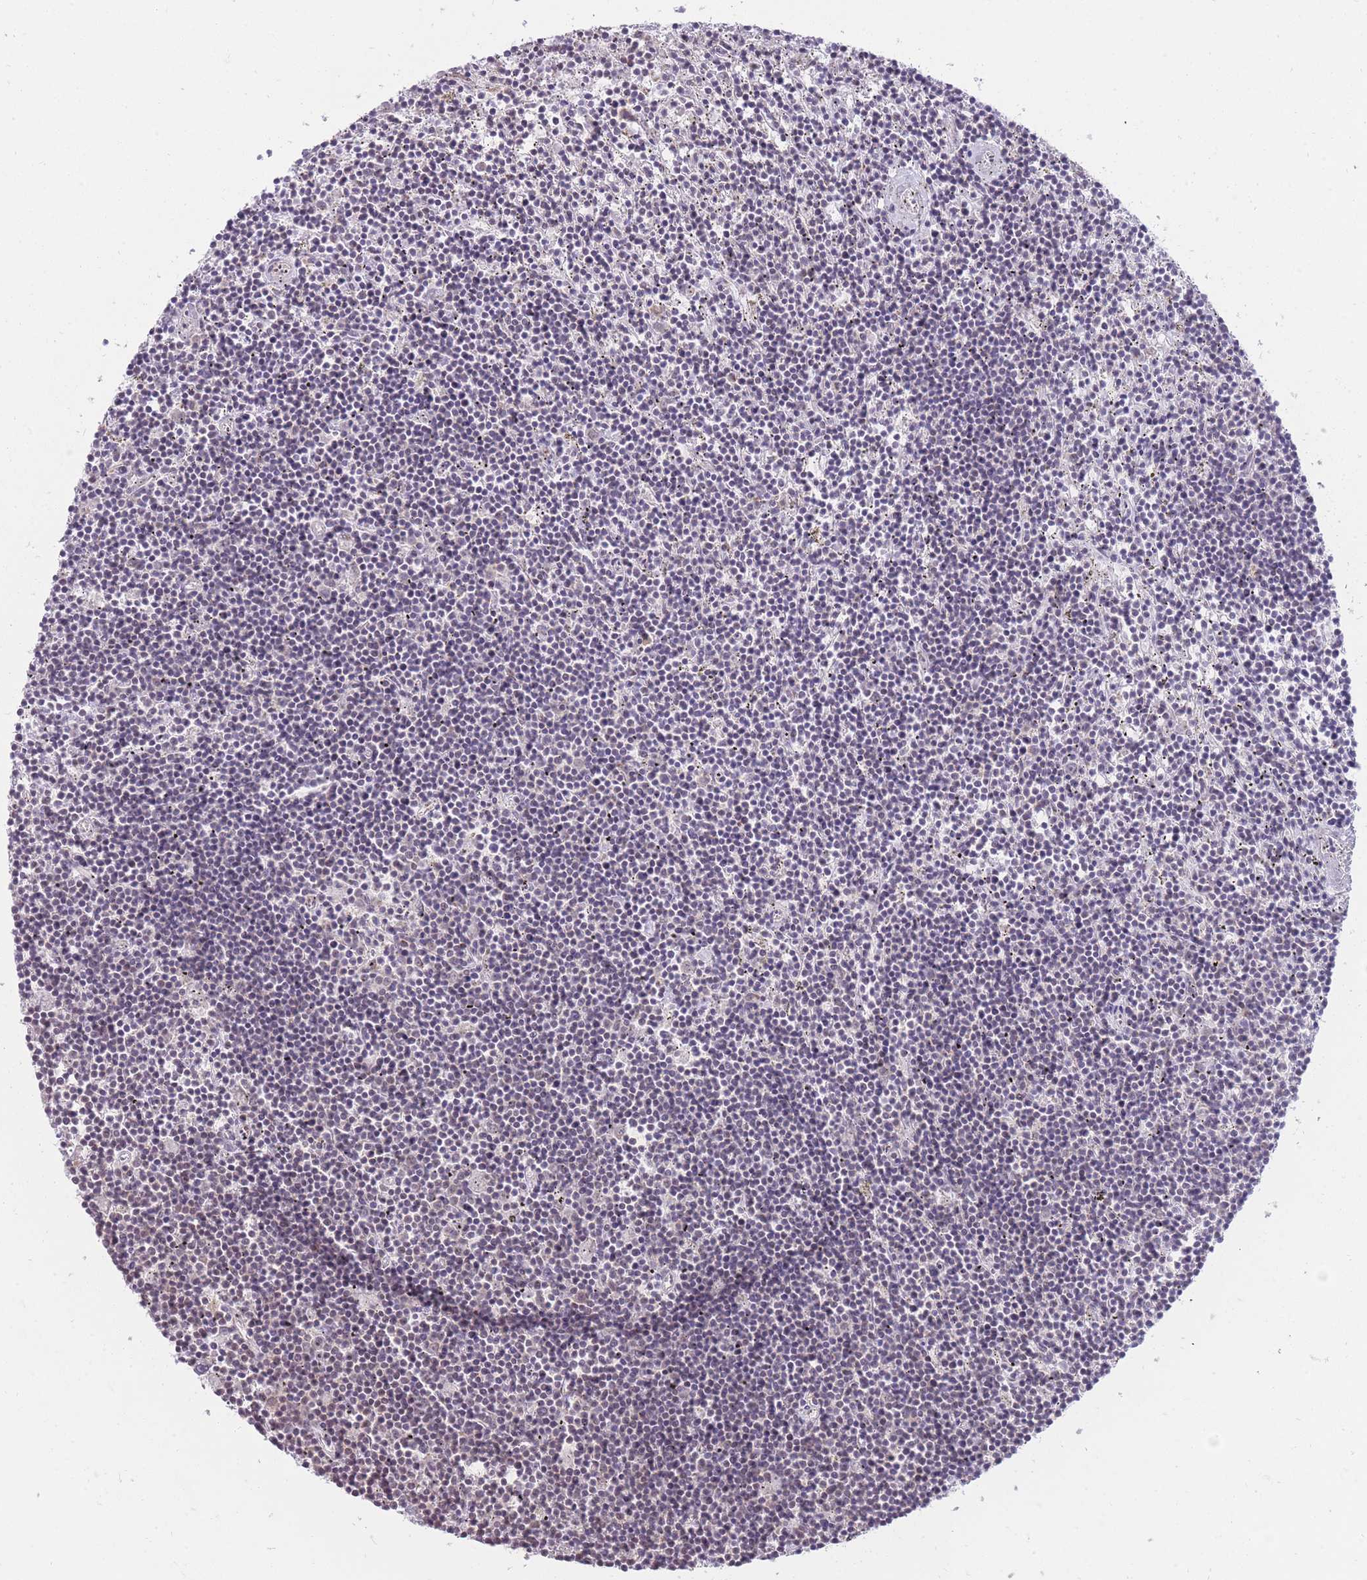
{"staining": {"intensity": "negative", "quantity": "none", "location": "none"}, "tissue": "lymphoma", "cell_type": "Tumor cells", "image_type": "cancer", "snomed": [{"axis": "morphology", "description": "Malignant lymphoma, non-Hodgkin's type, Low grade"}, {"axis": "topography", "description": "Spleen"}], "caption": "This is an immunohistochemistry (IHC) histopathology image of lymphoma. There is no staining in tumor cells.", "gene": "NELL1", "patient": {"sex": "male", "age": 76}}